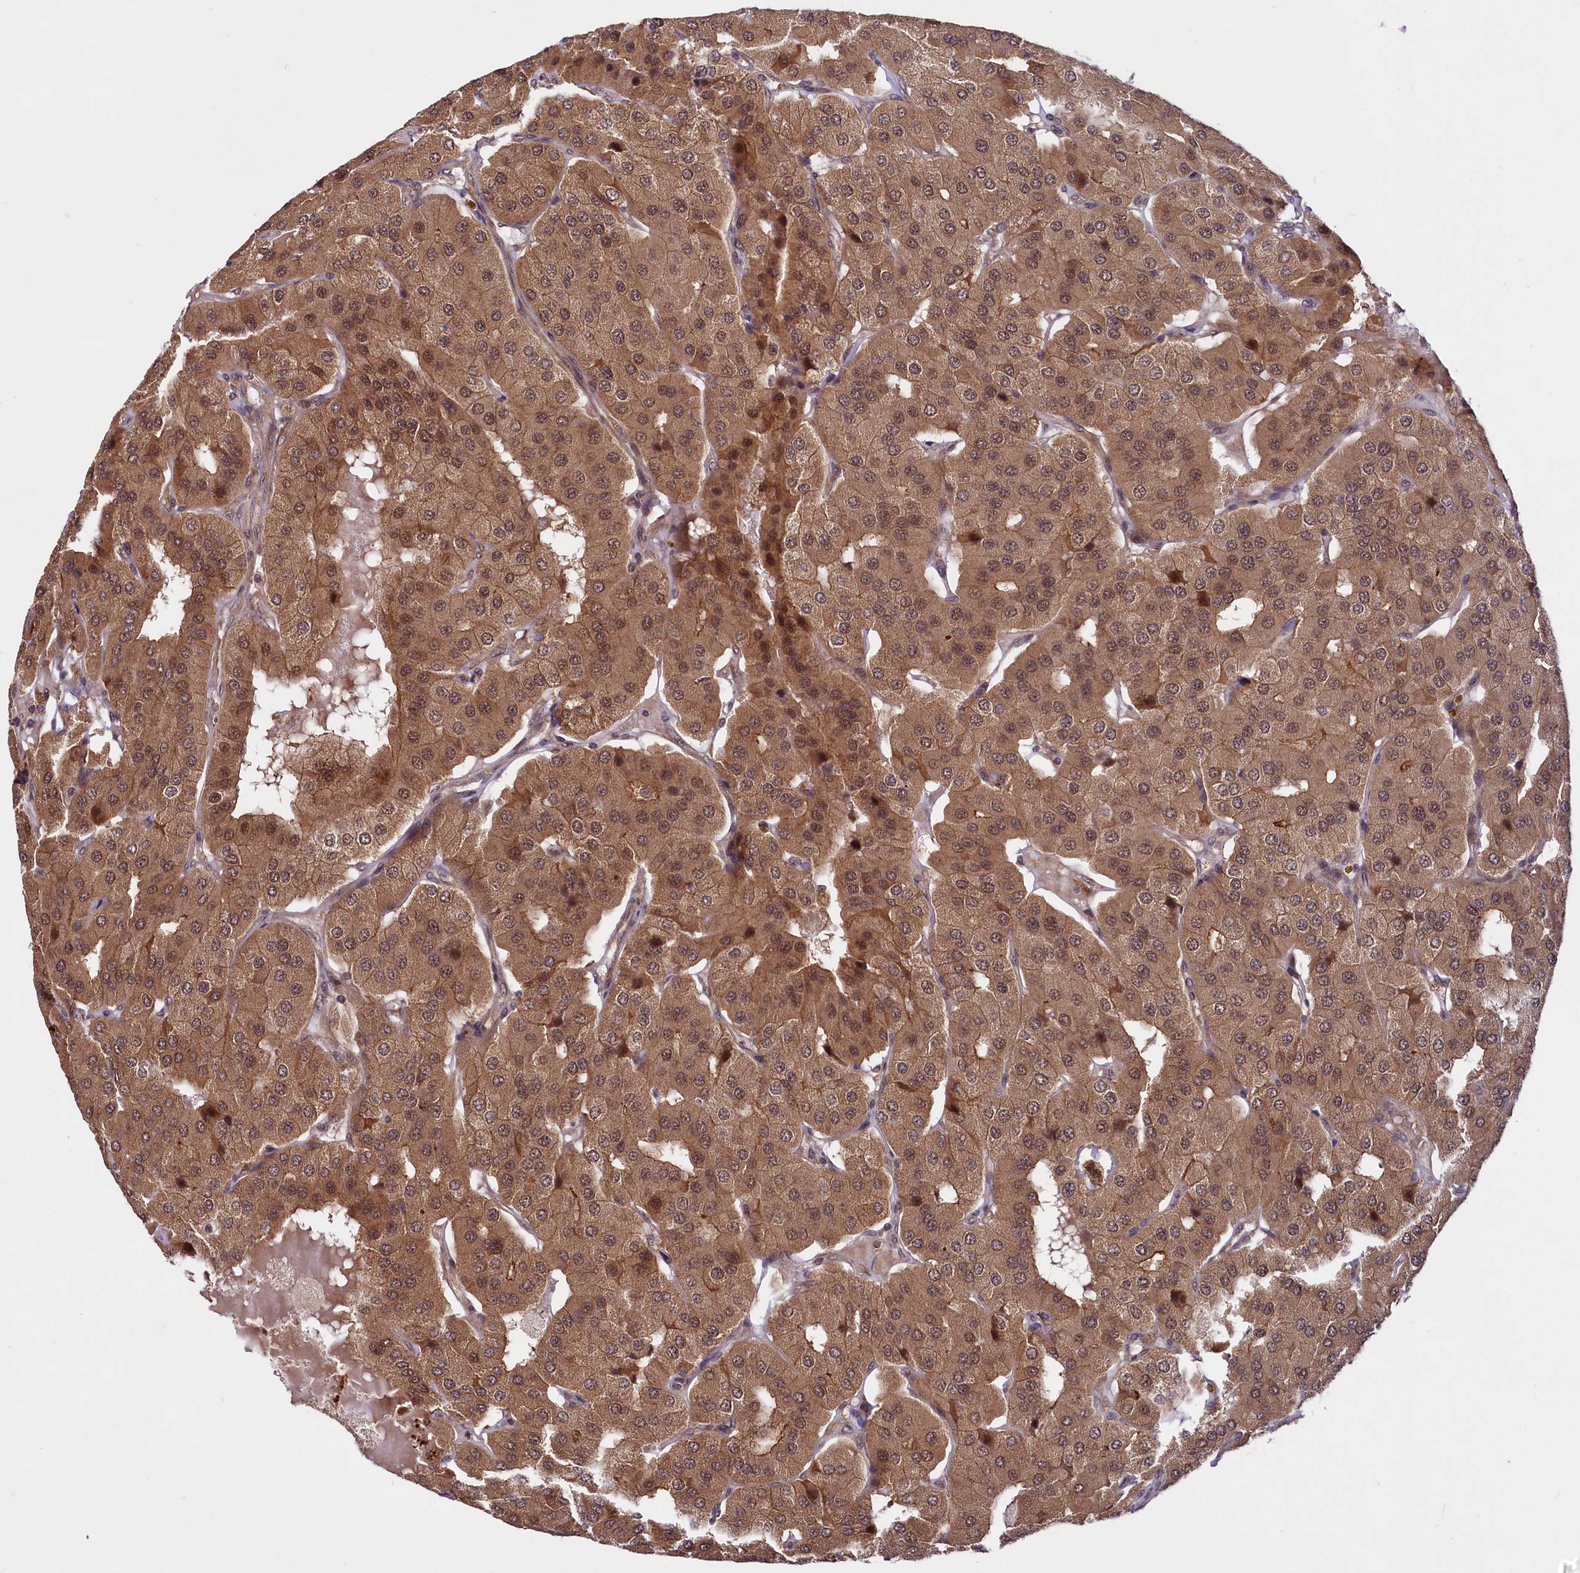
{"staining": {"intensity": "moderate", "quantity": ">75%", "location": "cytoplasmic/membranous,nuclear"}, "tissue": "parathyroid gland", "cell_type": "Glandular cells", "image_type": "normal", "snomed": [{"axis": "morphology", "description": "Normal tissue, NOS"}, {"axis": "morphology", "description": "Adenoma, NOS"}, {"axis": "topography", "description": "Parathyroid gland"}], "caption": "Normal parathyroid gland displays moderate cytoplasmic/membranous,nuclear positivity in approximately >75% of glandular cells (DAB IHC, brown staining for protein, blue staining for nuclei)..", "gene": "UBE3A", "patient": {"sex": "female", "age": 86}}